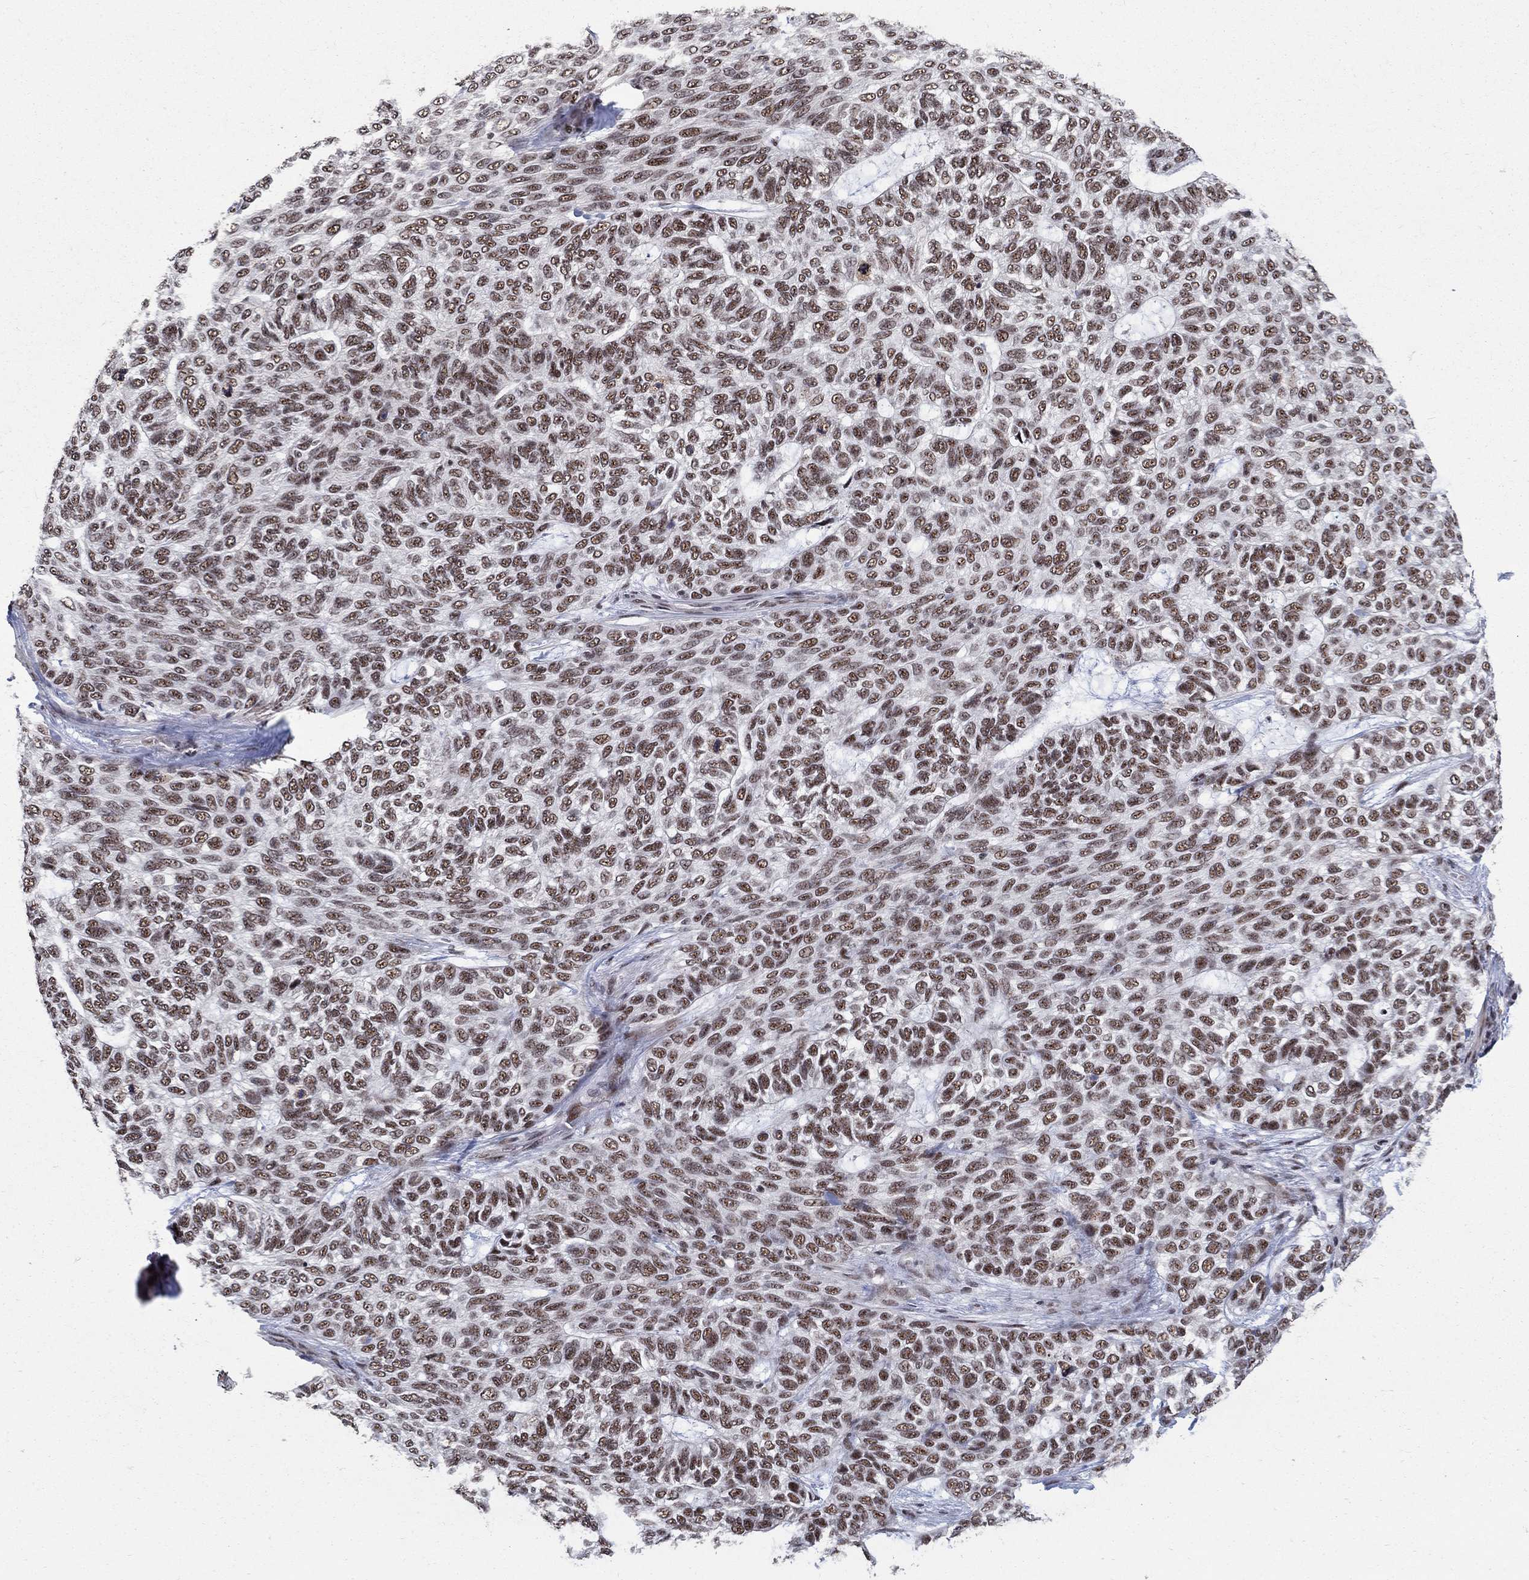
{"staining": {"intensity": "moderate", "quantity": ">75%", "location": "nuclear"}, "tissue": "skin cancer", "cell_type": "Tumor cells", "image_type": "cancer", "snomed": [{"axis": "morphology", "description": "Basal cell carcinoma"}, {"axis": "topography", "description": "Skin"}], "caption": "Immunohistochemical staining of human skin cancer exhibits moderate nuclear protein positivity in approximately >75% of tumor cells. (Stains: DAB (3,3'-diaminobenzidine) in brown, nuclei in blue, Microscopy: brightfield microscopy at high magnification).", "gene": "PNISR", "patient": {"sex": "female", "age": 65}}